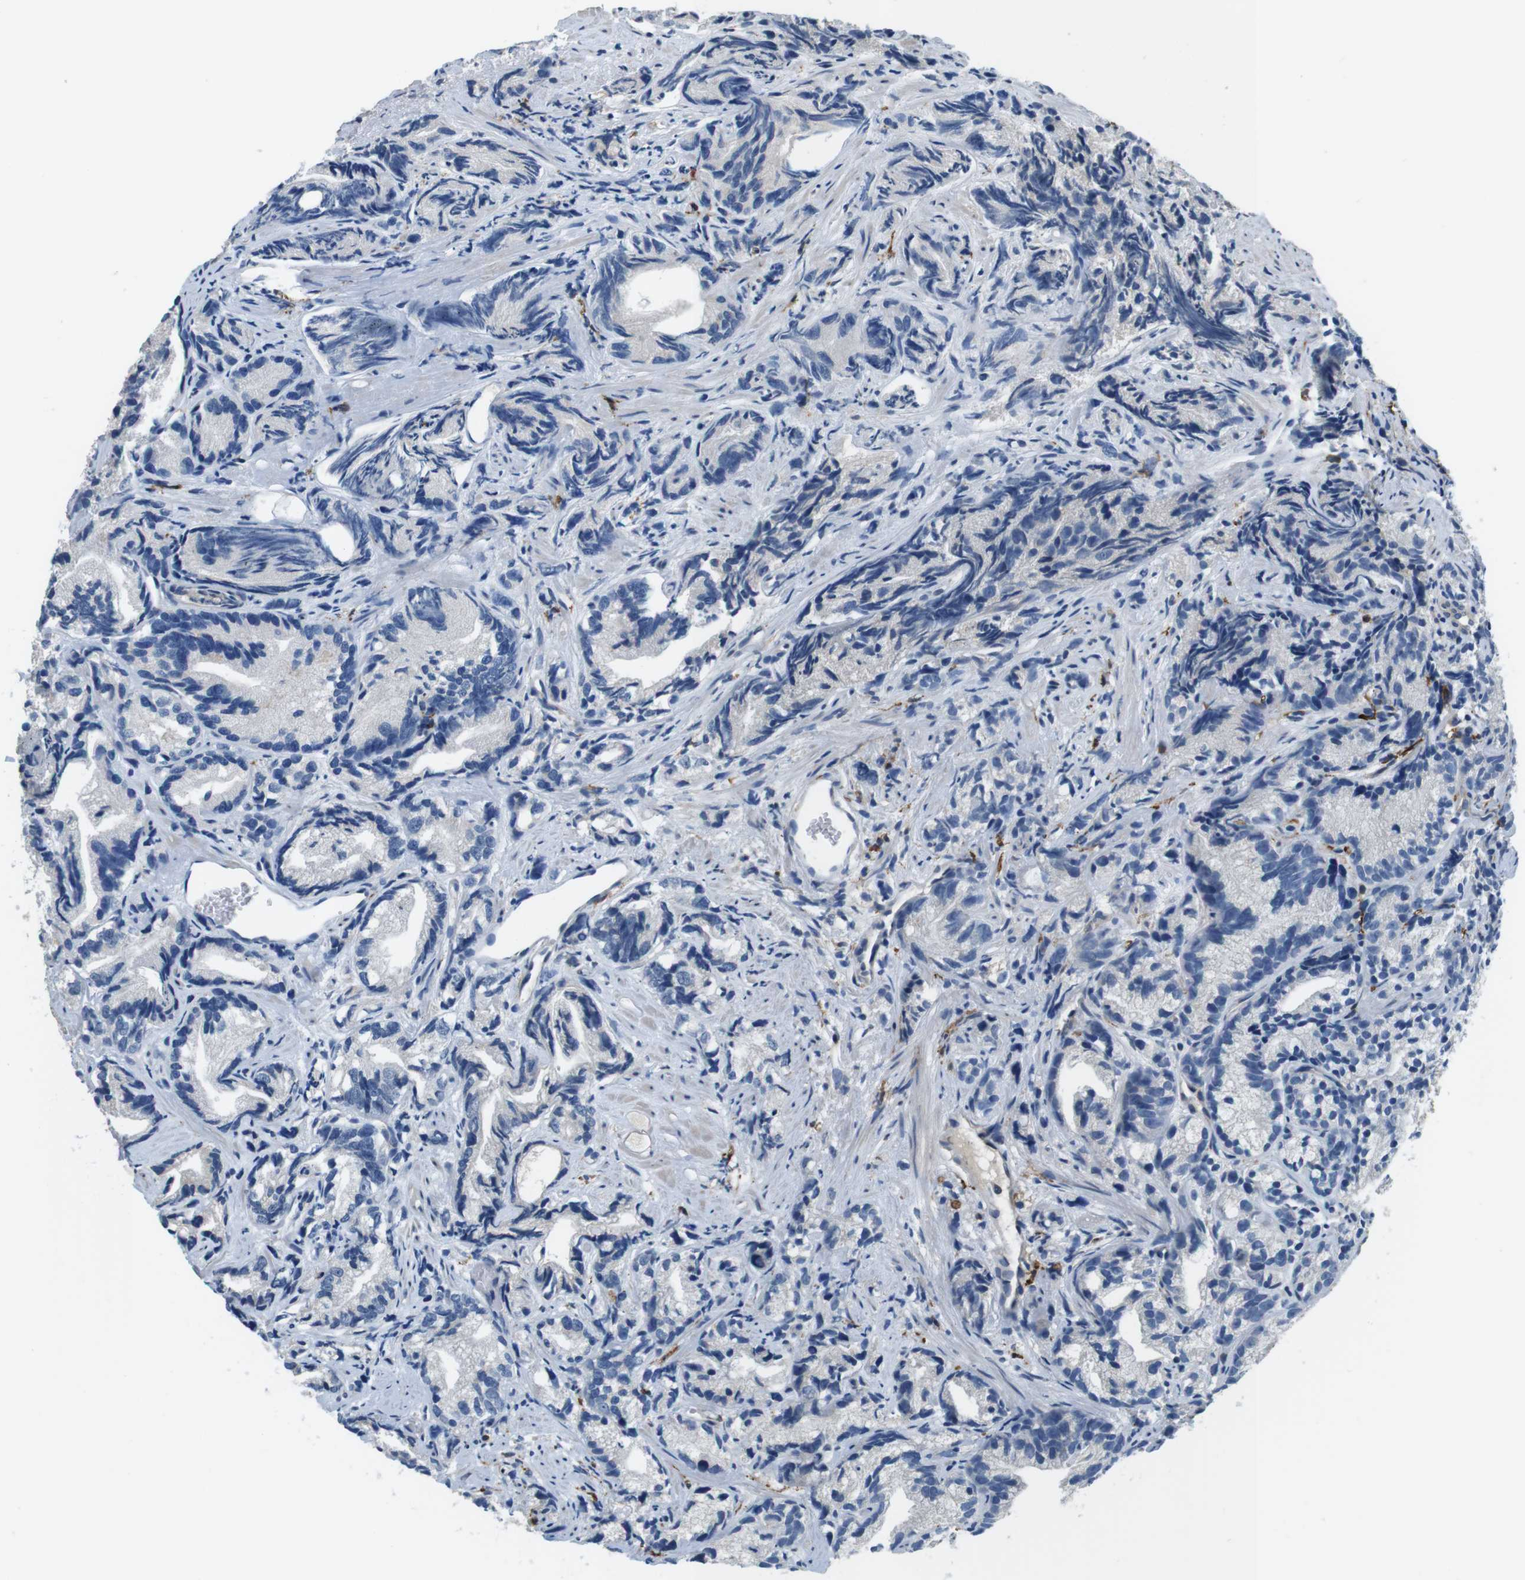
{"staining": {"intensity": "negative", "quantity": "none", "location": "none"}, "tissue": "prostate cancer", "cell_type": "Tumor cells", "image_type": "cancer", "snomed": [{"axis": "morphology", "description": "Adenocarcinoma, Low grade"}, {"axis": "topography", "description": "Prostate"}], "caption": "A photomicrograph of human low-grade adenocarcinoma (prostate) is negative for staining in tumor cells. (DAB (3,3'-diaminobenzidine) IHC visualized using brightfield microscopy, high magnification).", "gene": "CD163L1", "patient": {"sex": "male", "age": 89}}